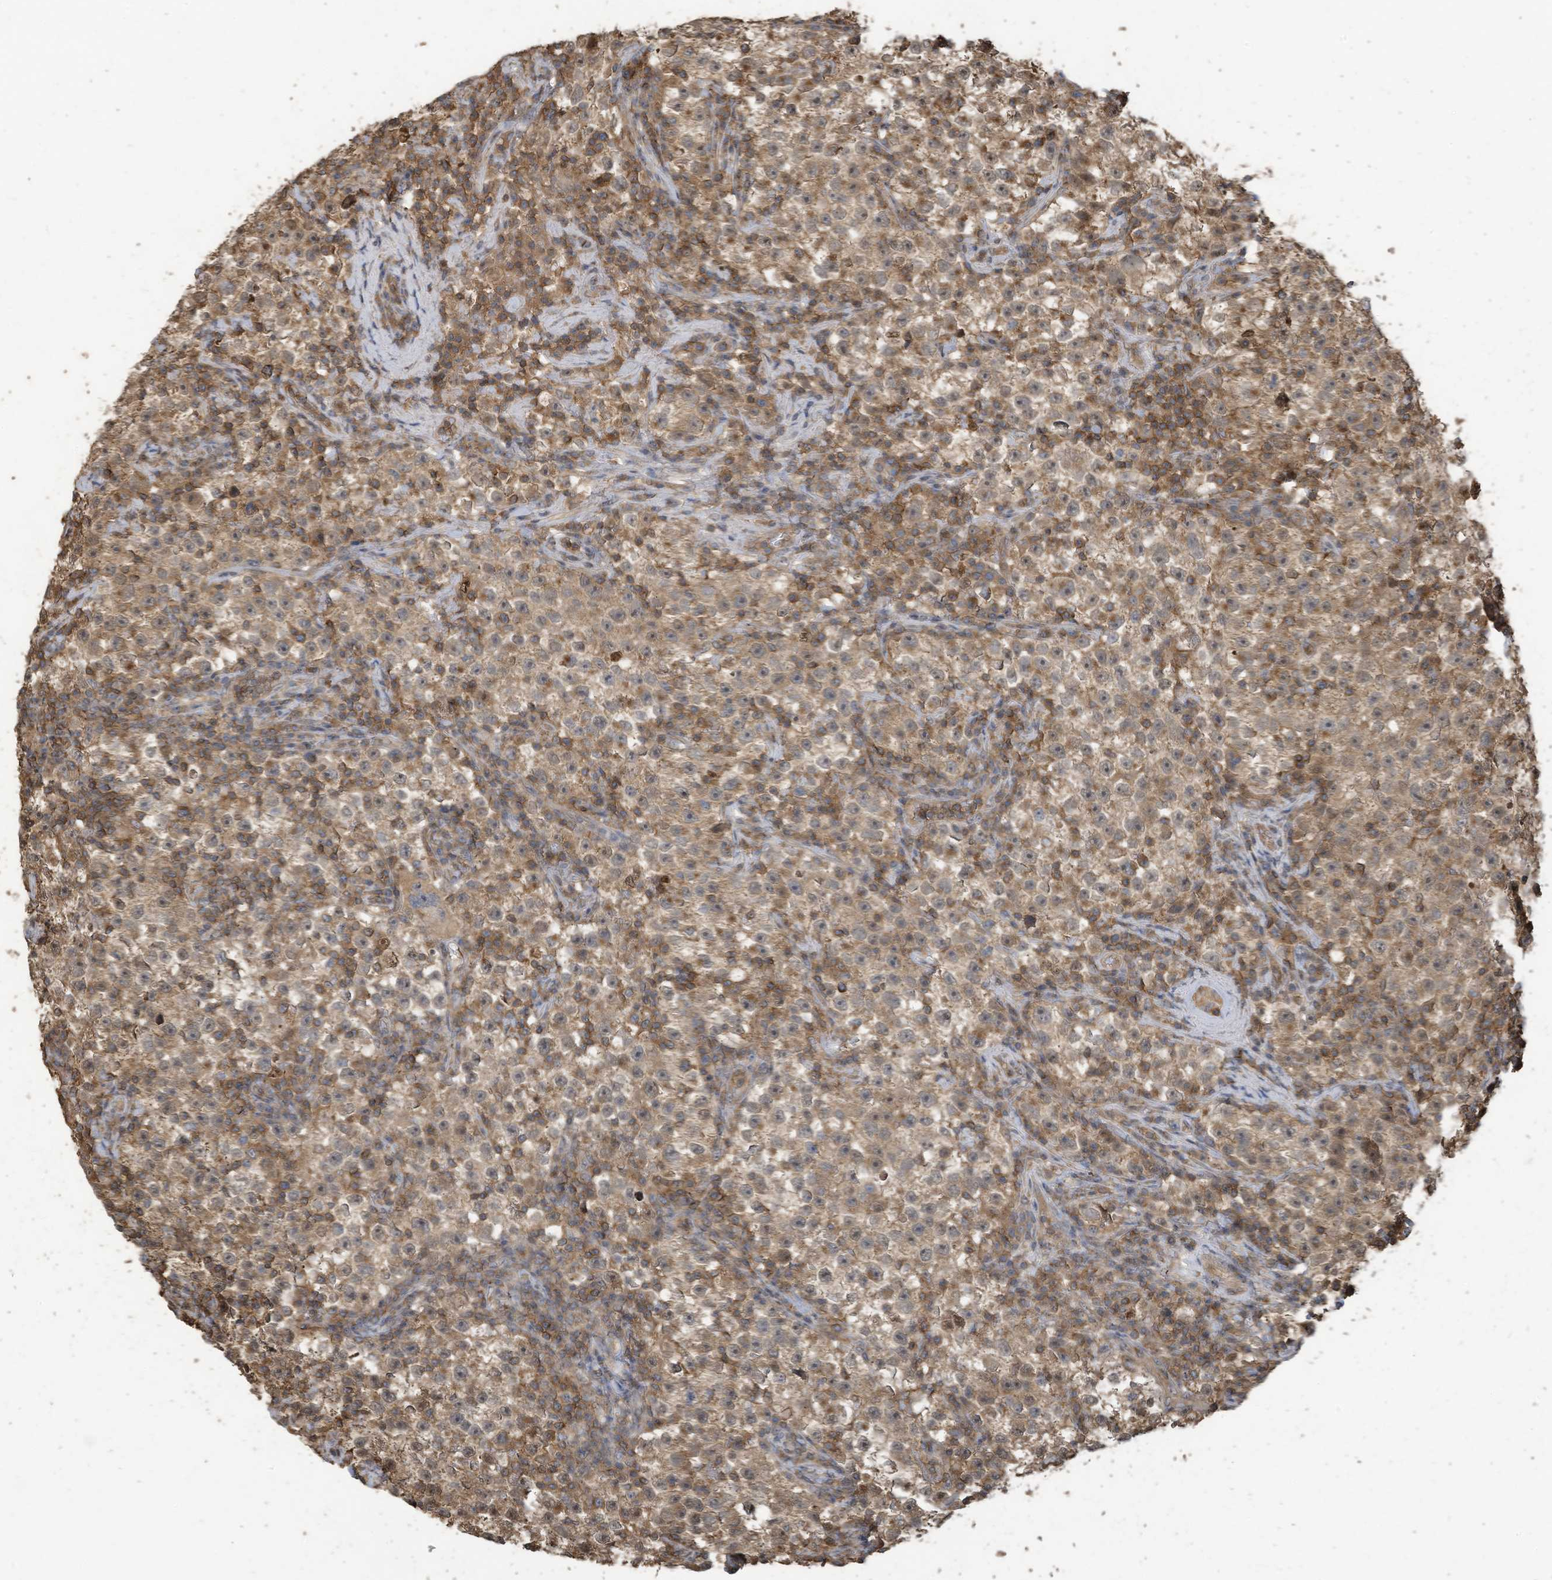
{"staining": {"intensity": "moderate", "quantity": ">75%", "location": "cytoplasmic/membranous"}, "tissue": "testis cancer", "cell_type": "Tumor cells", "image_type": "cancer", "snomed": [{"axis": "morphology", "description": "Seminoma, NOS"}, {"axis": "topography", "description": "Testis"}], "caption": "Human testis cancer (seminoma) stained with a brown dye reveals moderate cytoplasmic/membranous positive expression in about >75% of tumor cells.", "gene": "COX10", "patient": {"sex": "male", "age": 22}}